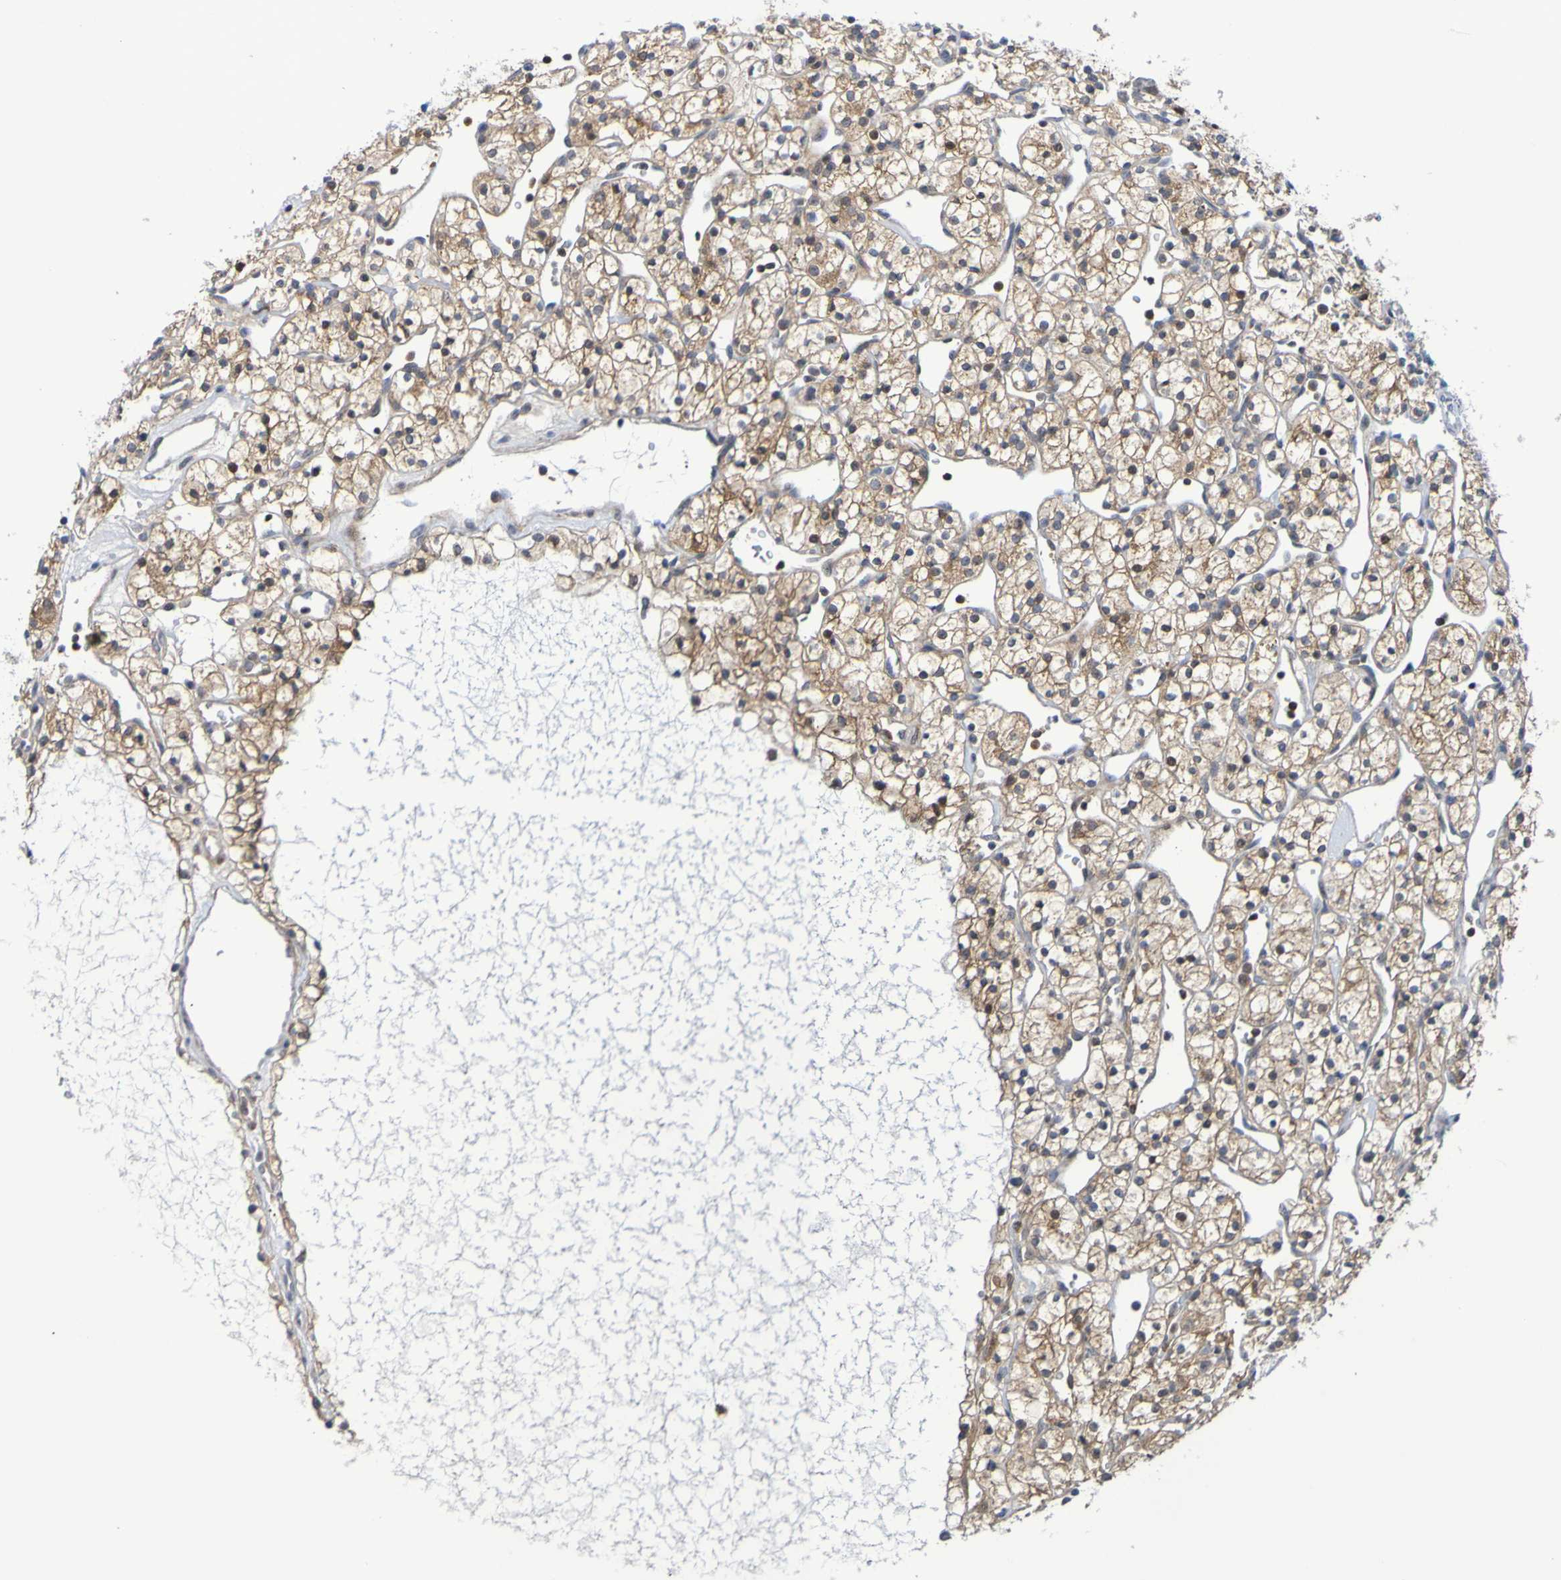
{"staining": {"intensity": "weak", "quantity": ">75%", "location": "cytoplasmic/membranous"}, "tissue": "renal cancer", "cell_type": "Tumor cells", "image_type": "cancer", "snomed": [{"axis": "morphology", "description": "Adenocarcinoma, NOS"}, {"axis": "topography", "description": "Kidney"}], "caption": "Immunohistochemistry (IHC) (DAB) staining of human renal cancer reveals weak cytoplasmic/membranous protein staining in approximately >75% of tumor cells.", "gene": "ATIC", "patient": {"sex": "female", "age": 60}}